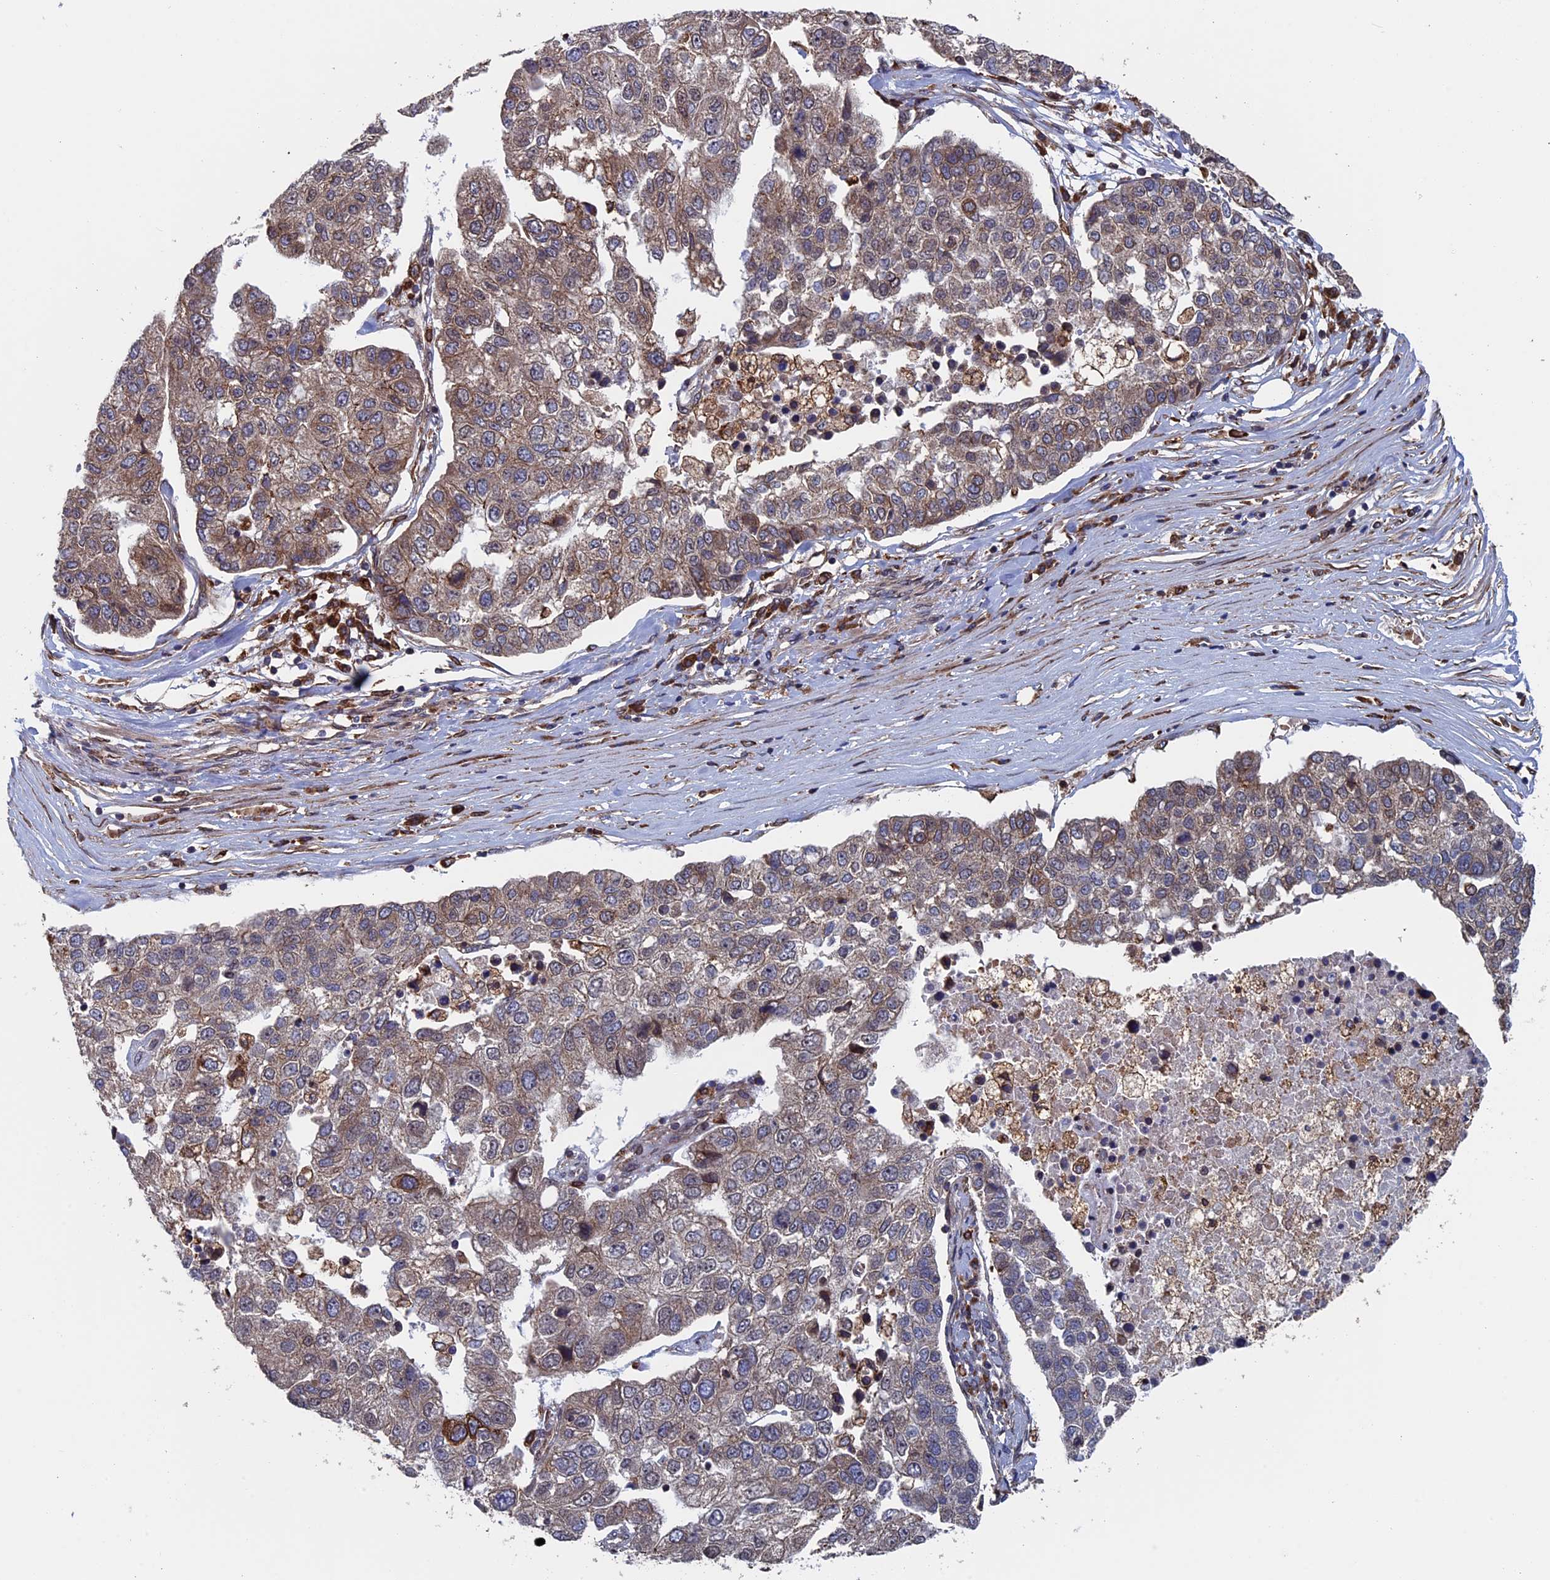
{"staining": {"intensity": "weak", "quantity": "25%-75%", "location": "cytoplasmic/membranous"}, "tissue": "pancreatic cancer", "cell_type": "Tumor cells", "image_type": "cancer", "snomed": [{"axis": "morphology", "description": "Adenocarcinoma, NOS"}, {"axis": "topography", "description": "Pancreas"}], "caption": "Immunohistochemical staining of adenocarcinoma (pancreatic) displays low levels of weak cytoplasmic/membranous expression in approximately 25%-75% of tumor cells. Using DAB (3,3'-diaminobenzidine) (brown) and hematoxylin (blue) stains, captured at high magnification using brightfield microscopy.", "gene": "RPUSD1", "patient": {"sex": "female", "age": 61}}